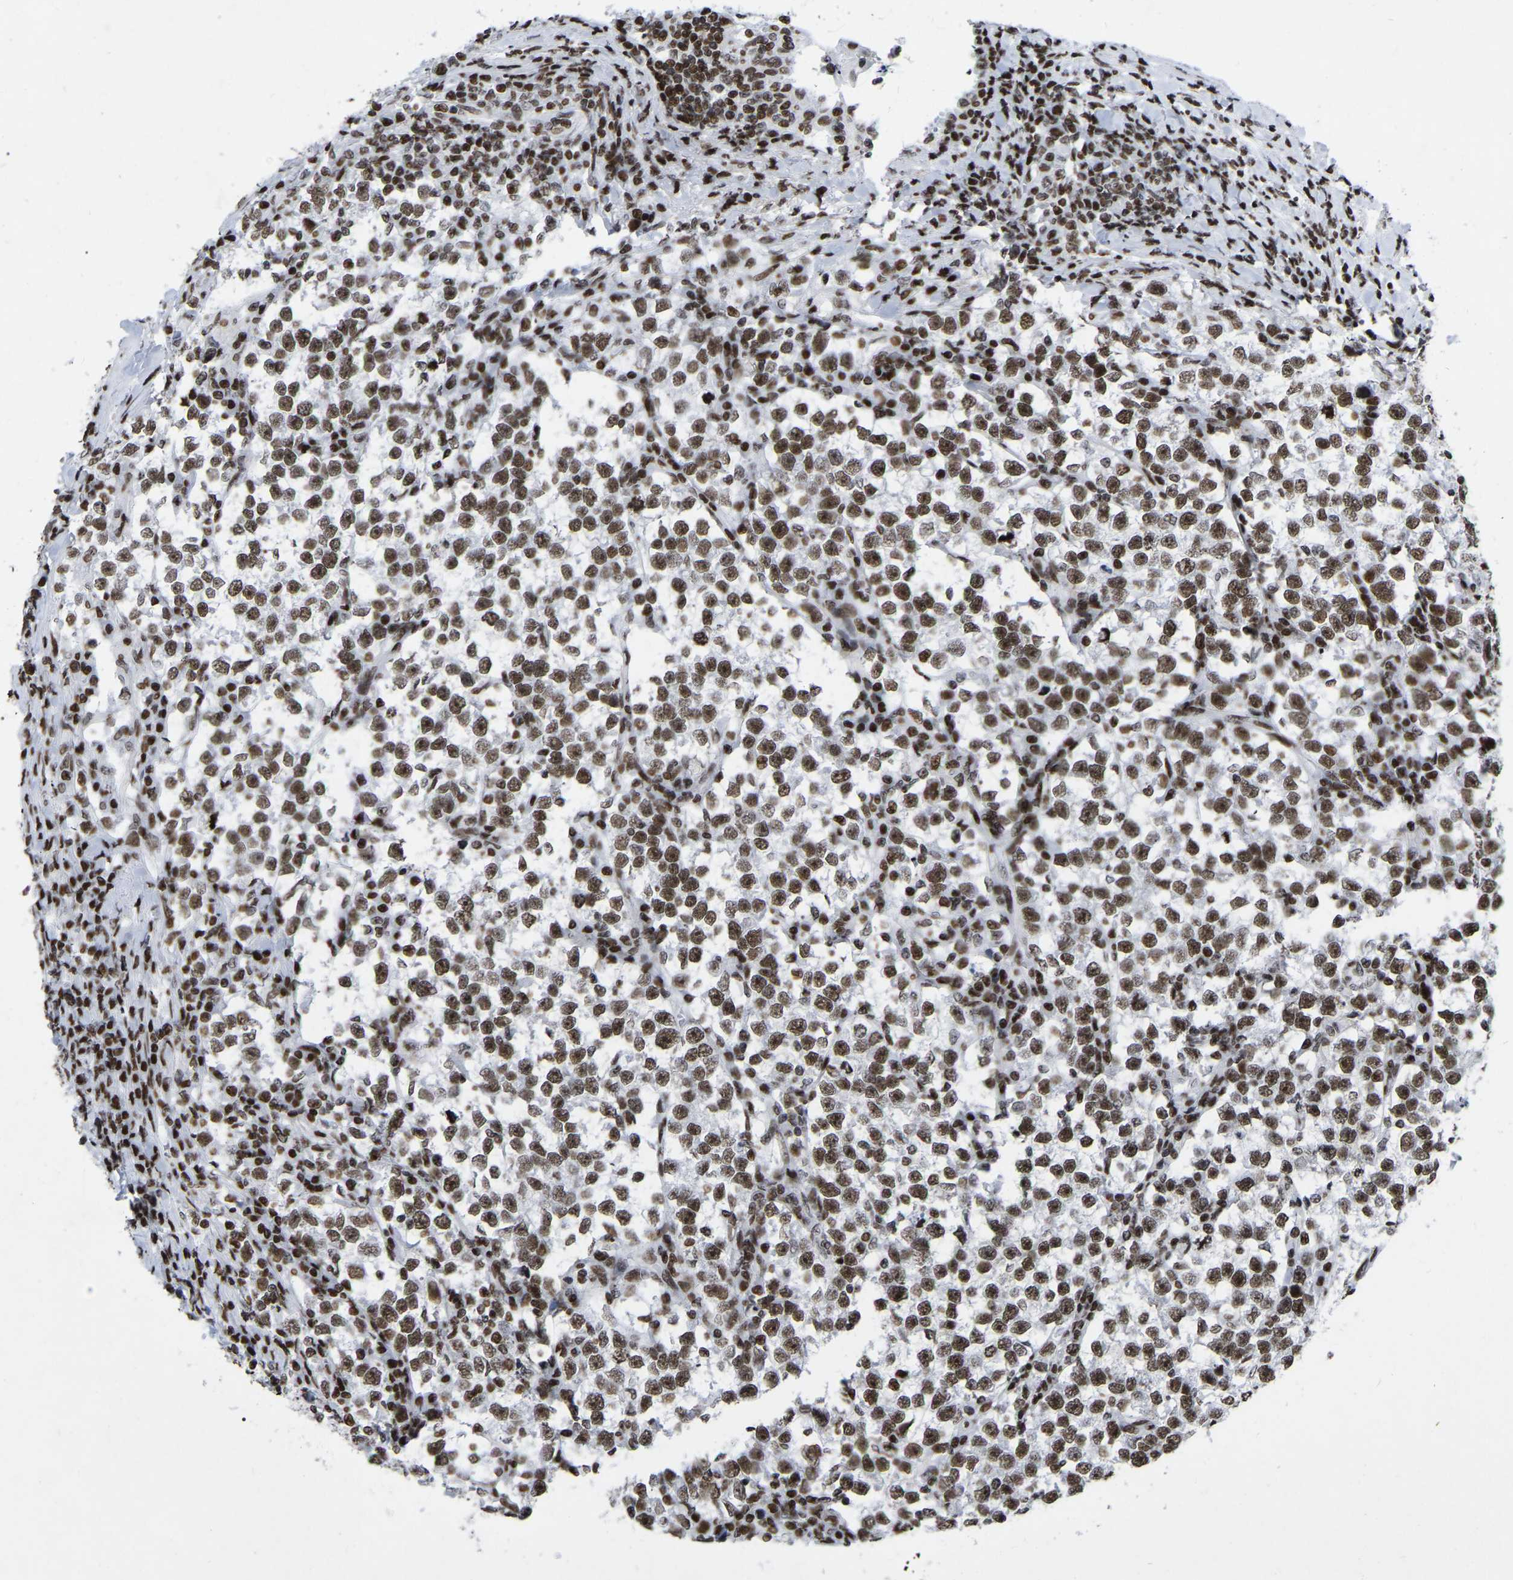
{"staining": {"intensity": "moderate", "quantity": ">75%", "location": "nuclear"}, "tissue": "testis cancer", "cell_type": "Tumor cells", "image_type": "cancer", "snomed": [{"axis": "morphology", "description": "Normal tissue, NOS"}, {"axis": "morphology", "description": "Seminoma, NOS"}, {"axis": "topography", "description": "Testis"}], "caption": "Tumor cells exhibit medium levels of moderate nuclear staining in approximately >75% of cells in testis seminoma.", "gene": "PRCC", "patient": {"sex": "male", "age": 43}}